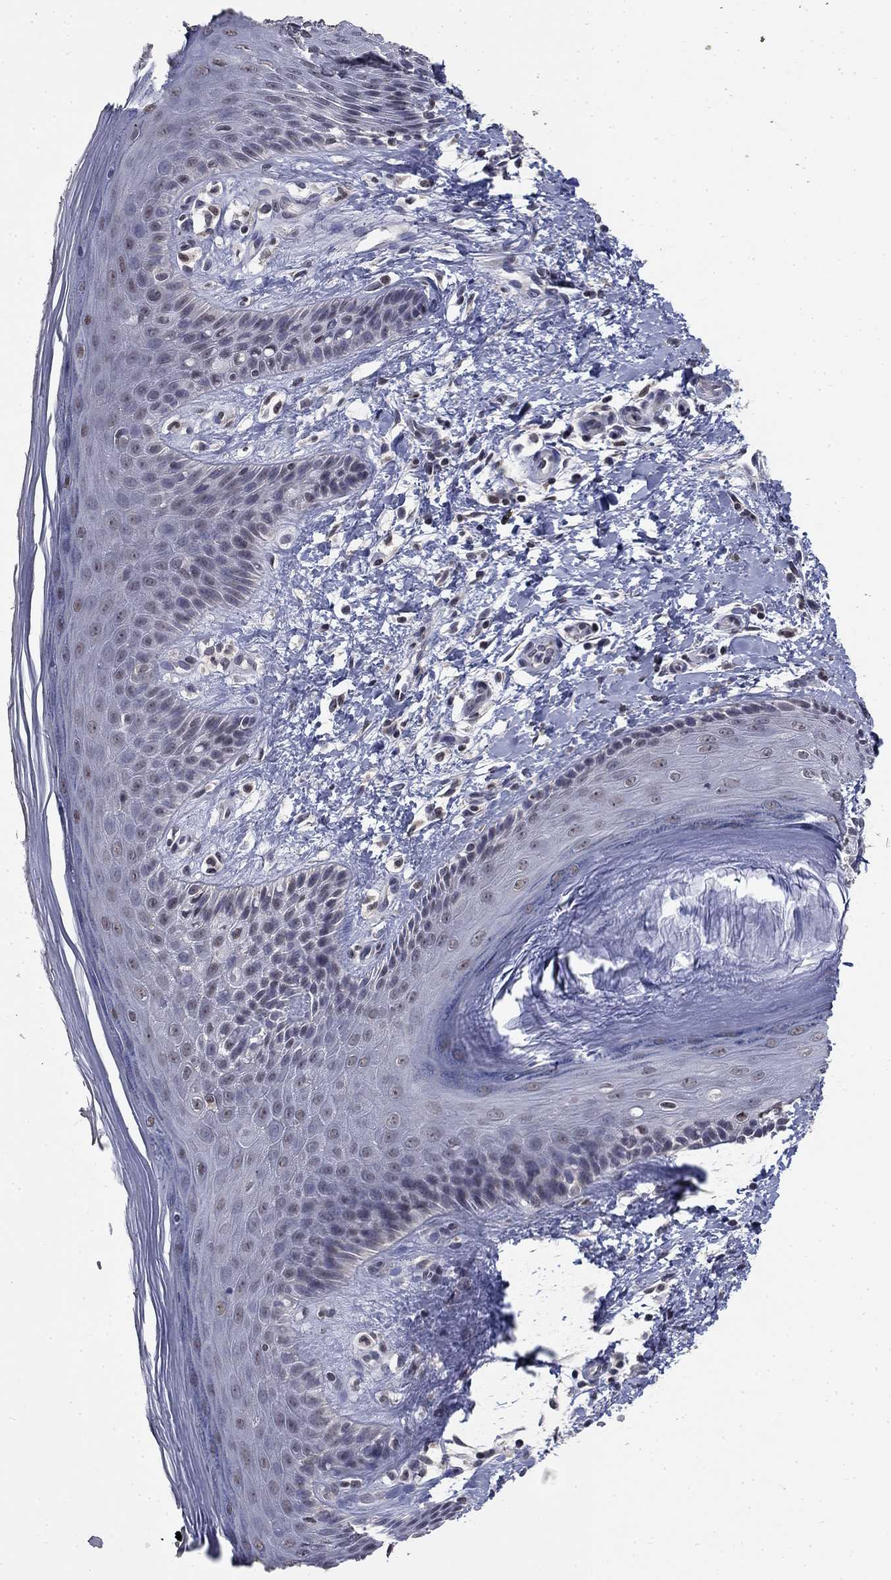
{"staining": {"intensity": "negative", "quantity": "none", "location": "none"}, "tissue": "skin", "cell_type": "Epidermal cells", "image_type": "normal", "snomed": [{"axis": "morphology", "description": "Normal tissue, NOS"}, {"axis": "topography", "description": "Anal"}], "caption": "Immunohistochemistry of unremarkable human skin shows no staining in epidermal cells.", "gene": "SPATA33", "patient": {"sex": "male", "age": 36}}